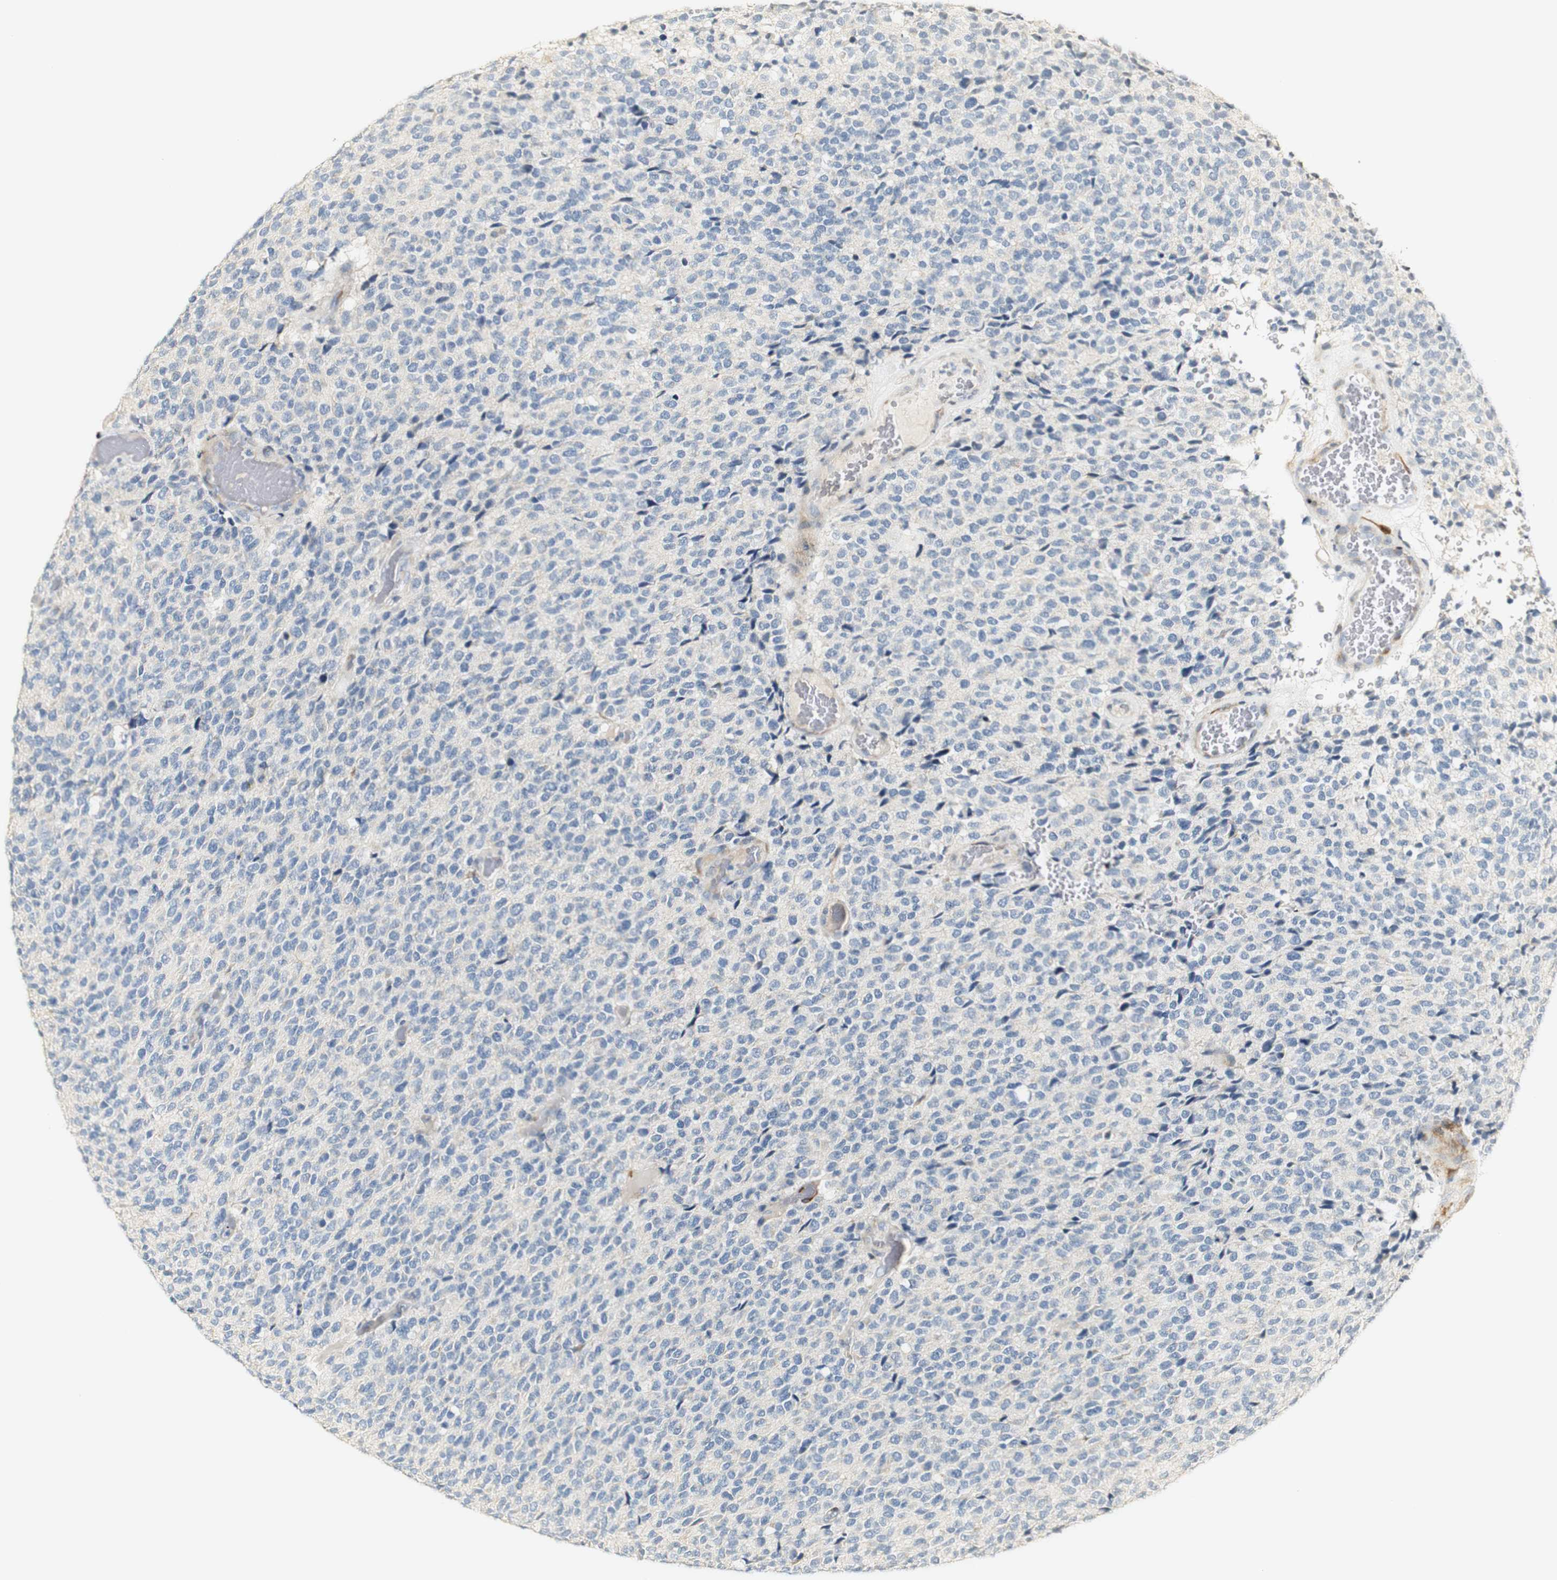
{"staining": {"intensity": "negative", "quantity": "none", "location": "none"}, "tissue": "glioma", "cell_type": "Tumor cells", "image_type": "cancer", "snomed": [{"axis": "morphology", "description": "Glioma, malignant, High grade"}, {"axis": "topography", "description": "pancreas cauda"}], "caption": "Tumor cells show no significant protein expression in malignant glioma (high-grade).", "gene": "FMO3", "patient": {"sex": "male", "age": 60}}